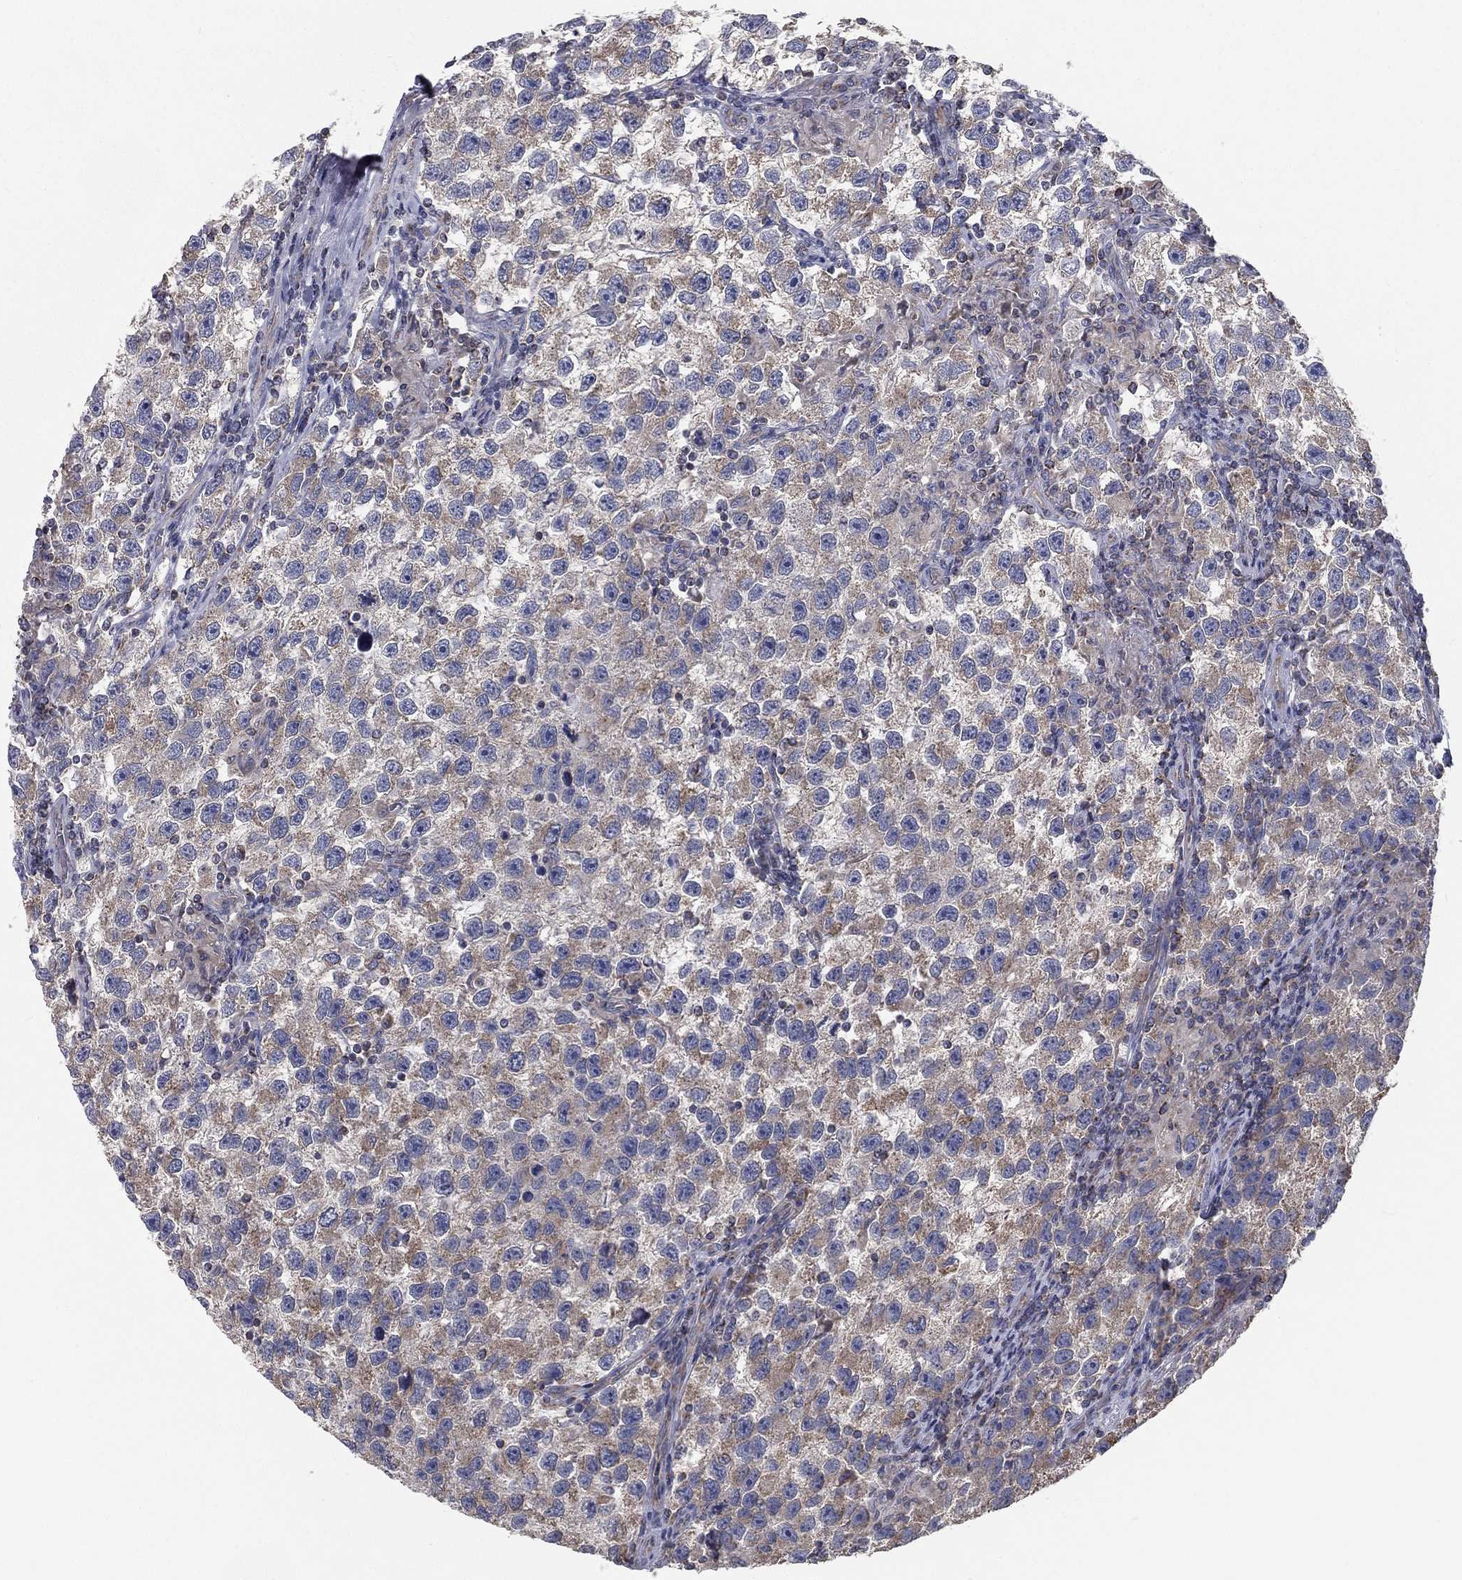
{"staining": {"intensity": "moderate", "quantity": "<25%", "location": "cytoplasmic/membranous"}, "tissue": "testis cancer", "cell_type": "Tumor cells", "image_type": "cancer", "snomed": [{"axis": "morphology", "description": "Seminoma, NOS"}, {"axis": "topography", "description": "Testis"}], "caption": "A photomicrograph showing moderate cytoplasmic/membranous staining in about <25% of tumor cells in seminoma (testis), as visualized by brown immunohistochemical staining.", "gene": "HADH", "patient": {"sex": "male", "age": 26}}